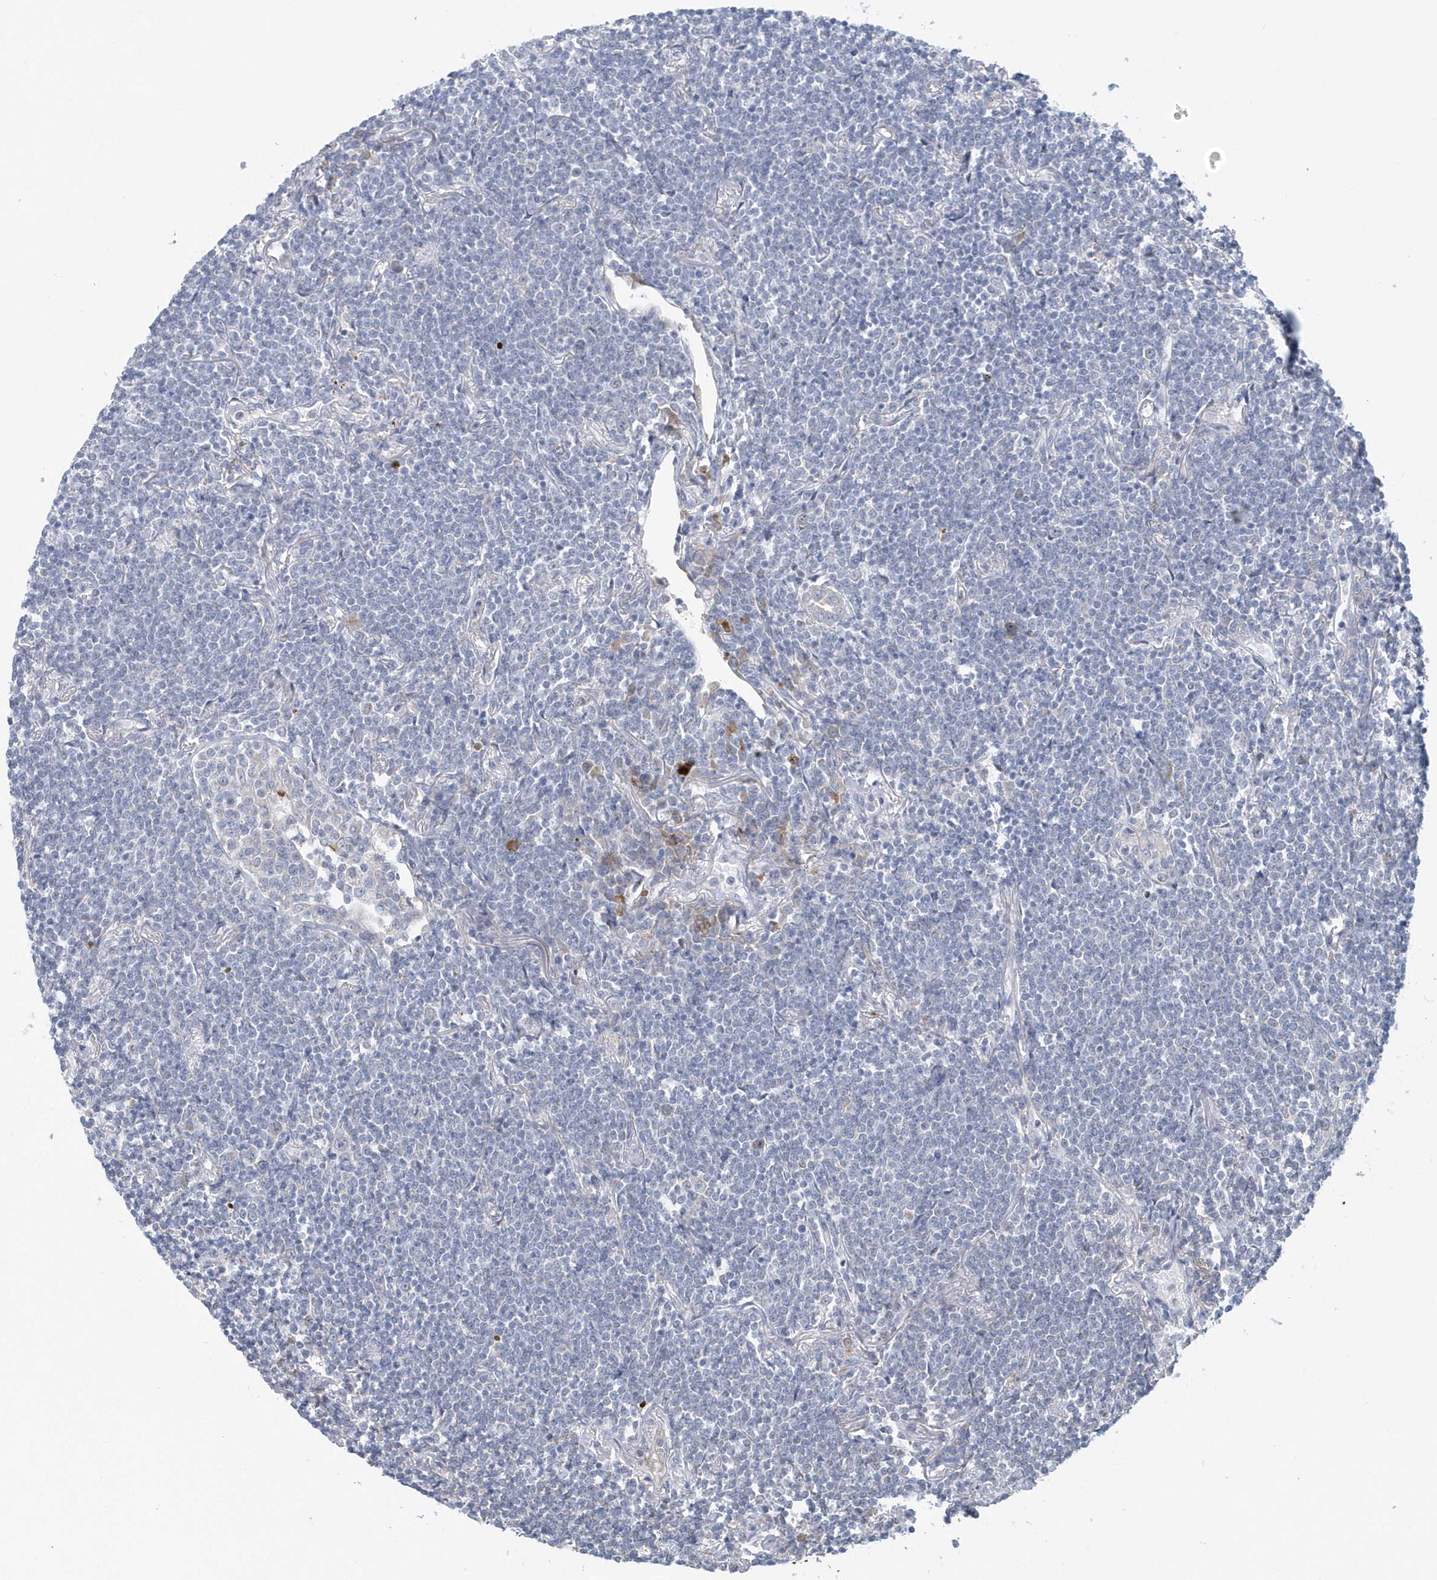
{"staining": {"intensity": "negative", "quantity": "none", "location": "none"}, "tissue": "lymphoma", "cell_type": "Tumor cells", "image_type": "cancer", "snomed": [{"axis": "morphology", "description": "Malignant lymphoma, non-Hodgkin's type, Low grade"}, {"axis": "topography", "description": "Lung"}], "caption": "Lymphoma was stained to show a protein in brown. There is no significant staining in tumor cells. (DAB (3,3'-diaminobenzidine) IHC visualized using brightfield microscopy, high magnification).", "gene": "SPATA18", "patient": {"sex": "female", "age": 71}}